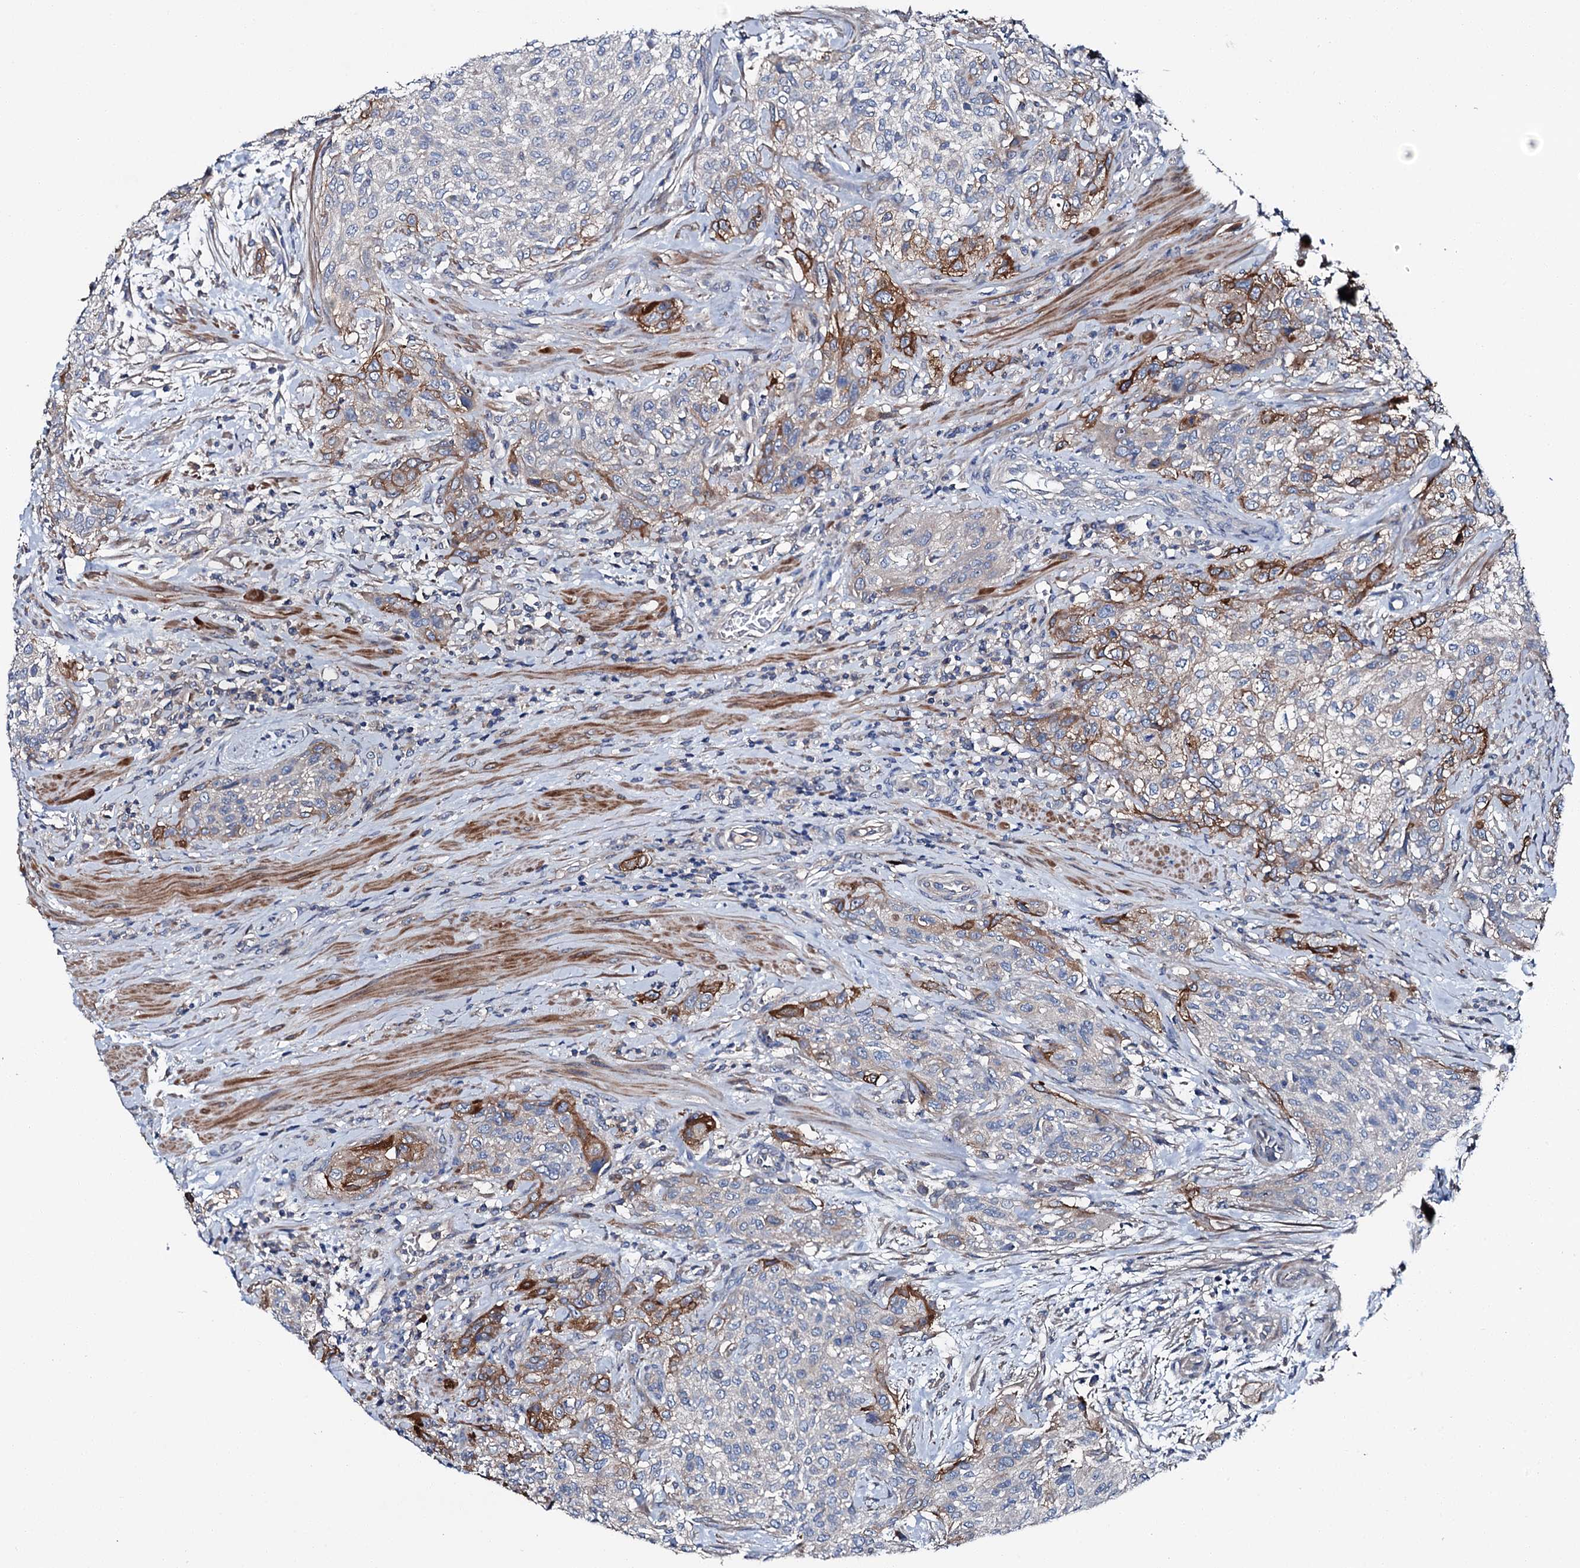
{"staining": {"intensity": "moderate", "quantity": "<25%", "location": "cytoplasmic/membranous"}, "tissue": "urothelial cancer", "cell_type": "Tumor cells", "image_type": "cancer", "snomed": [{"axis": "morphology", "description": "Normal tissue, NOS"}, {"axis": "morphology", "description": "Urothelial carcinoma, NOS"}, {"axis": "topography", "description": "Urinary bladder"}, {"axis": "topography", "description": "Peripheral nerve tissue"}], "caption": "IHC (DAB (3,3'-diaminobenzidine)) staining of human transitional cell carcinoma reveals moderate cytoplasmic/membranous protein staining in about <25% of tumor cells.", "gene": "SLC22A25", "patient": {"sex": "male", "age": 35}}